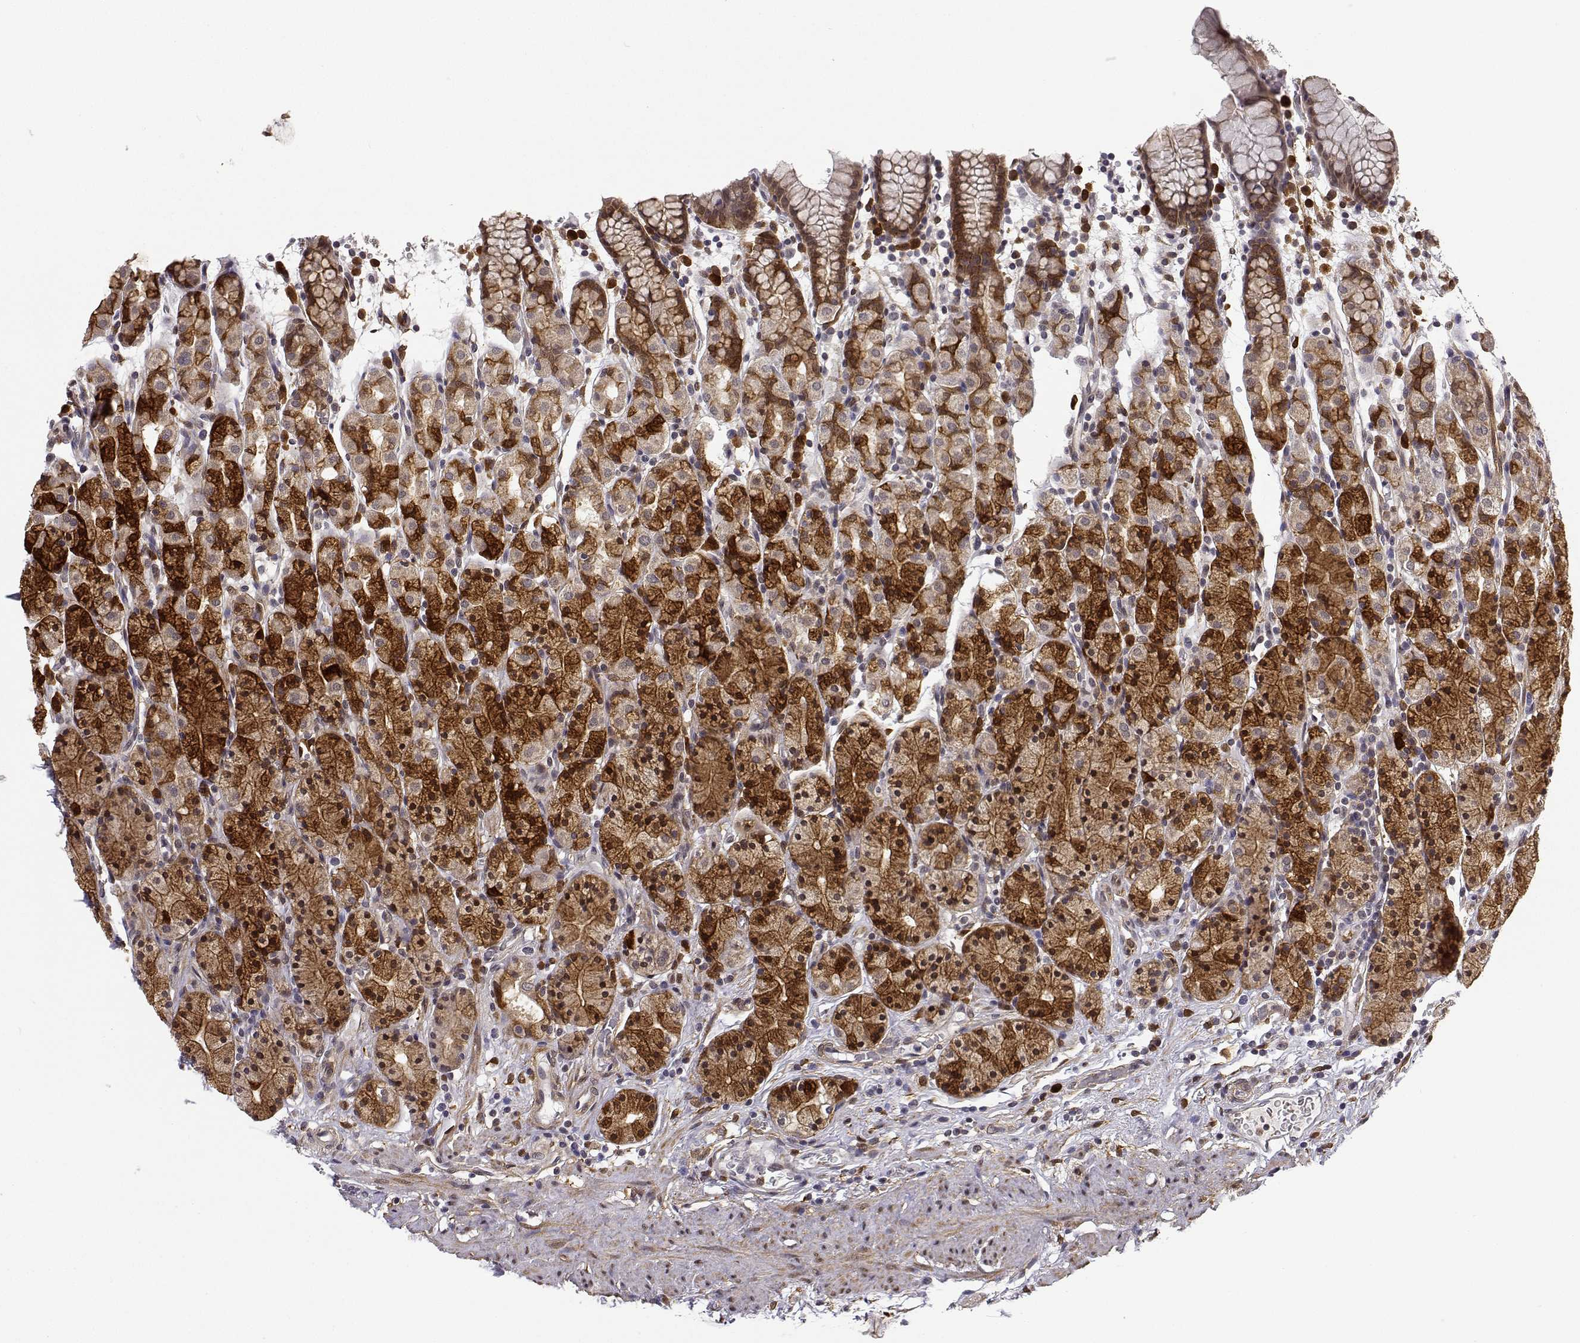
{"staining": {"intensity": "strong", "quantity": ">75%", "location": "cytoplasmic/membranous,nuclear"}, "tissue": "stomach", "cell_type": "Glandular cells", "image_type": "normal", "snomed": [{"axis": "morphology", "description": "Normal tissue, NOS"}, {"axis": "topography", "description": "Stomach, upper"}, {"axis": "topography", "description": "Stomach"}], "caption": "A high-resolution photomicrograph shows immunohistochemistry staining of benign stomach, which reveals strong cytoplasmic/membranous,nuclear expression in approximately >75% of glandular cells.", "gene": "PHGDH", "patient": {"sex": "male", "age": 62}}